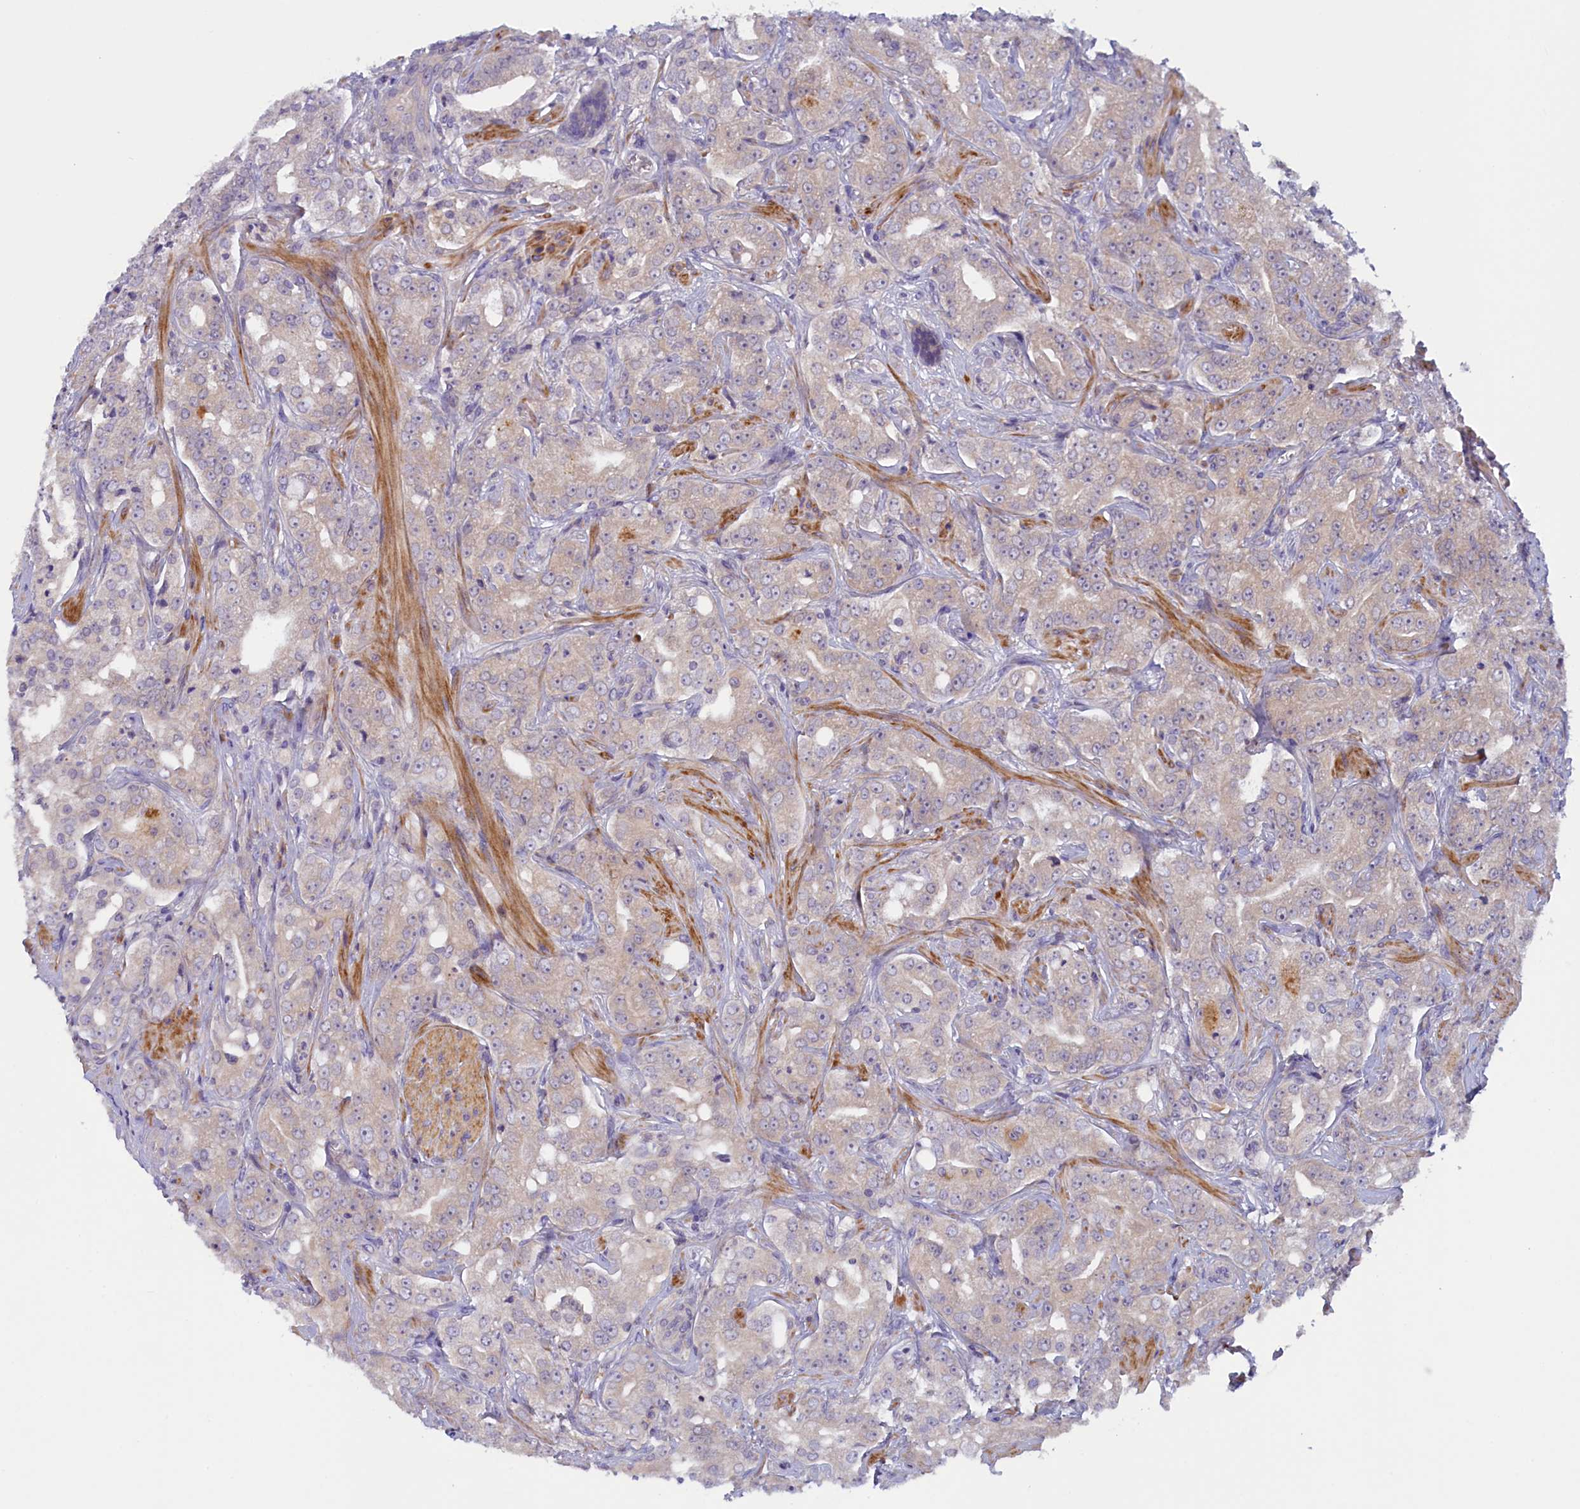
{"staining": {"intensity": "negative", "quantity": "none", "location": "none"}, "tissue": "prostate cancer", "cell_type": "Tumor cells", "image_type": "cancer", "snomed": [{"axis": "morphology", "description": "Adenocarcinoma, Low grade"}, {"axis": "topography", "description": "Prostate"}], "caption": "Low-grade adenocarcinoma (prostate) stained for a protein using IHC demonstrates no expression tumor cells.", "gene": "NUBP1", "patient": {"sex": "male", "age": 67}}